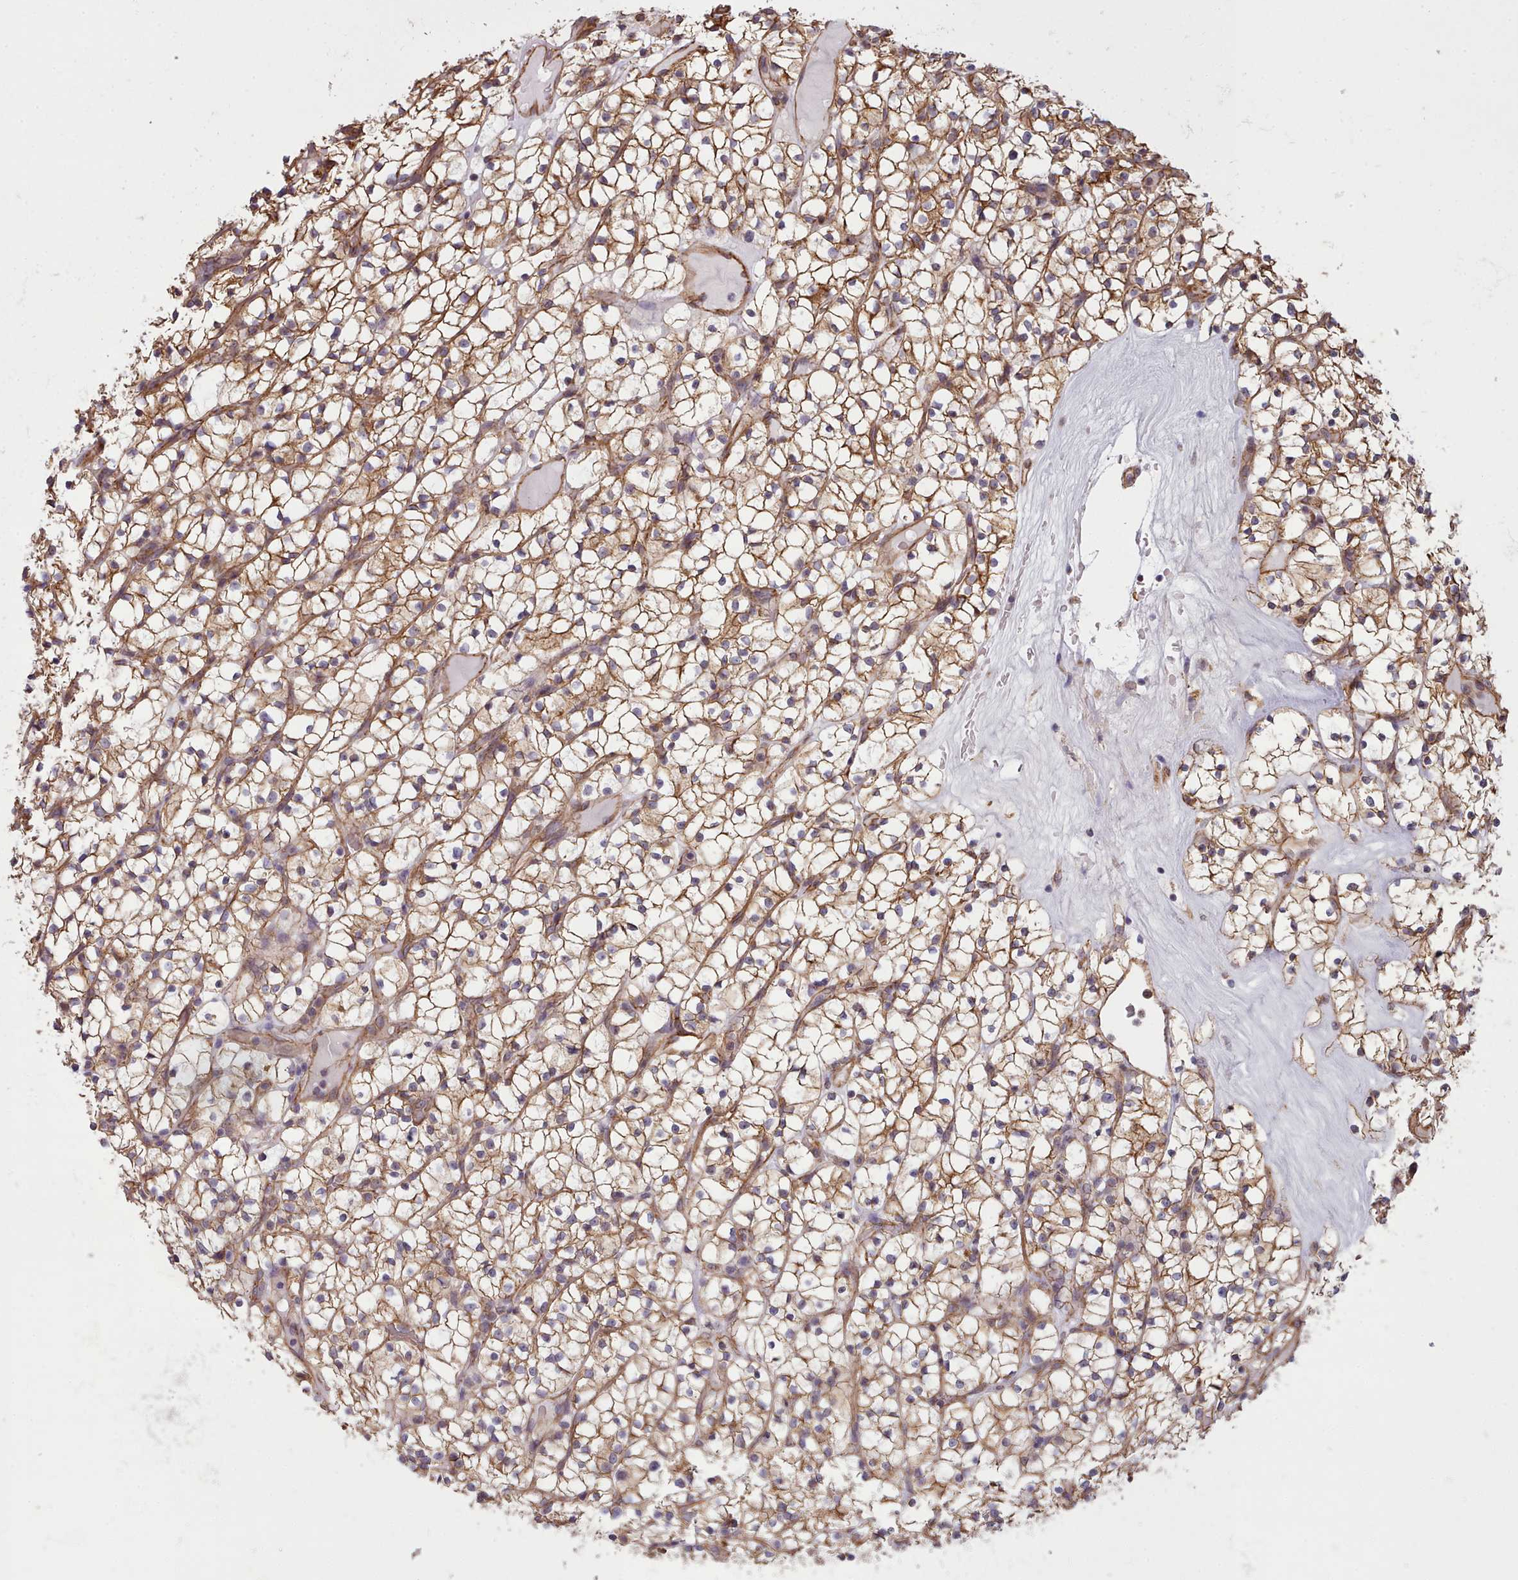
{"staining": {"intensity": "moderate", "quantity": ">75%", "location": "cytoplasmic/membranous"}, "tissue": "renal cancer", "cell_type": "Tumor cells", "image_type": "cancer", "snomed": [{"axis": "morphology", "description": "Adenocarcinoma, NOS"}, {"axis": "topography", "description": "Kidney"}], "caption": "High-magnification brightfield microscopy of adenocarcinoma (renal) stained with DAB (3,3'-diaminobenzidine) (brown) and counterstained with hematoxylin (blue). tumor cells exhibit moderate cytoplasmic/membranous staining is seen in approximately>75% of cells.", "gene": "MRPL46", "patient": {"sex": "female", "age": 64}}